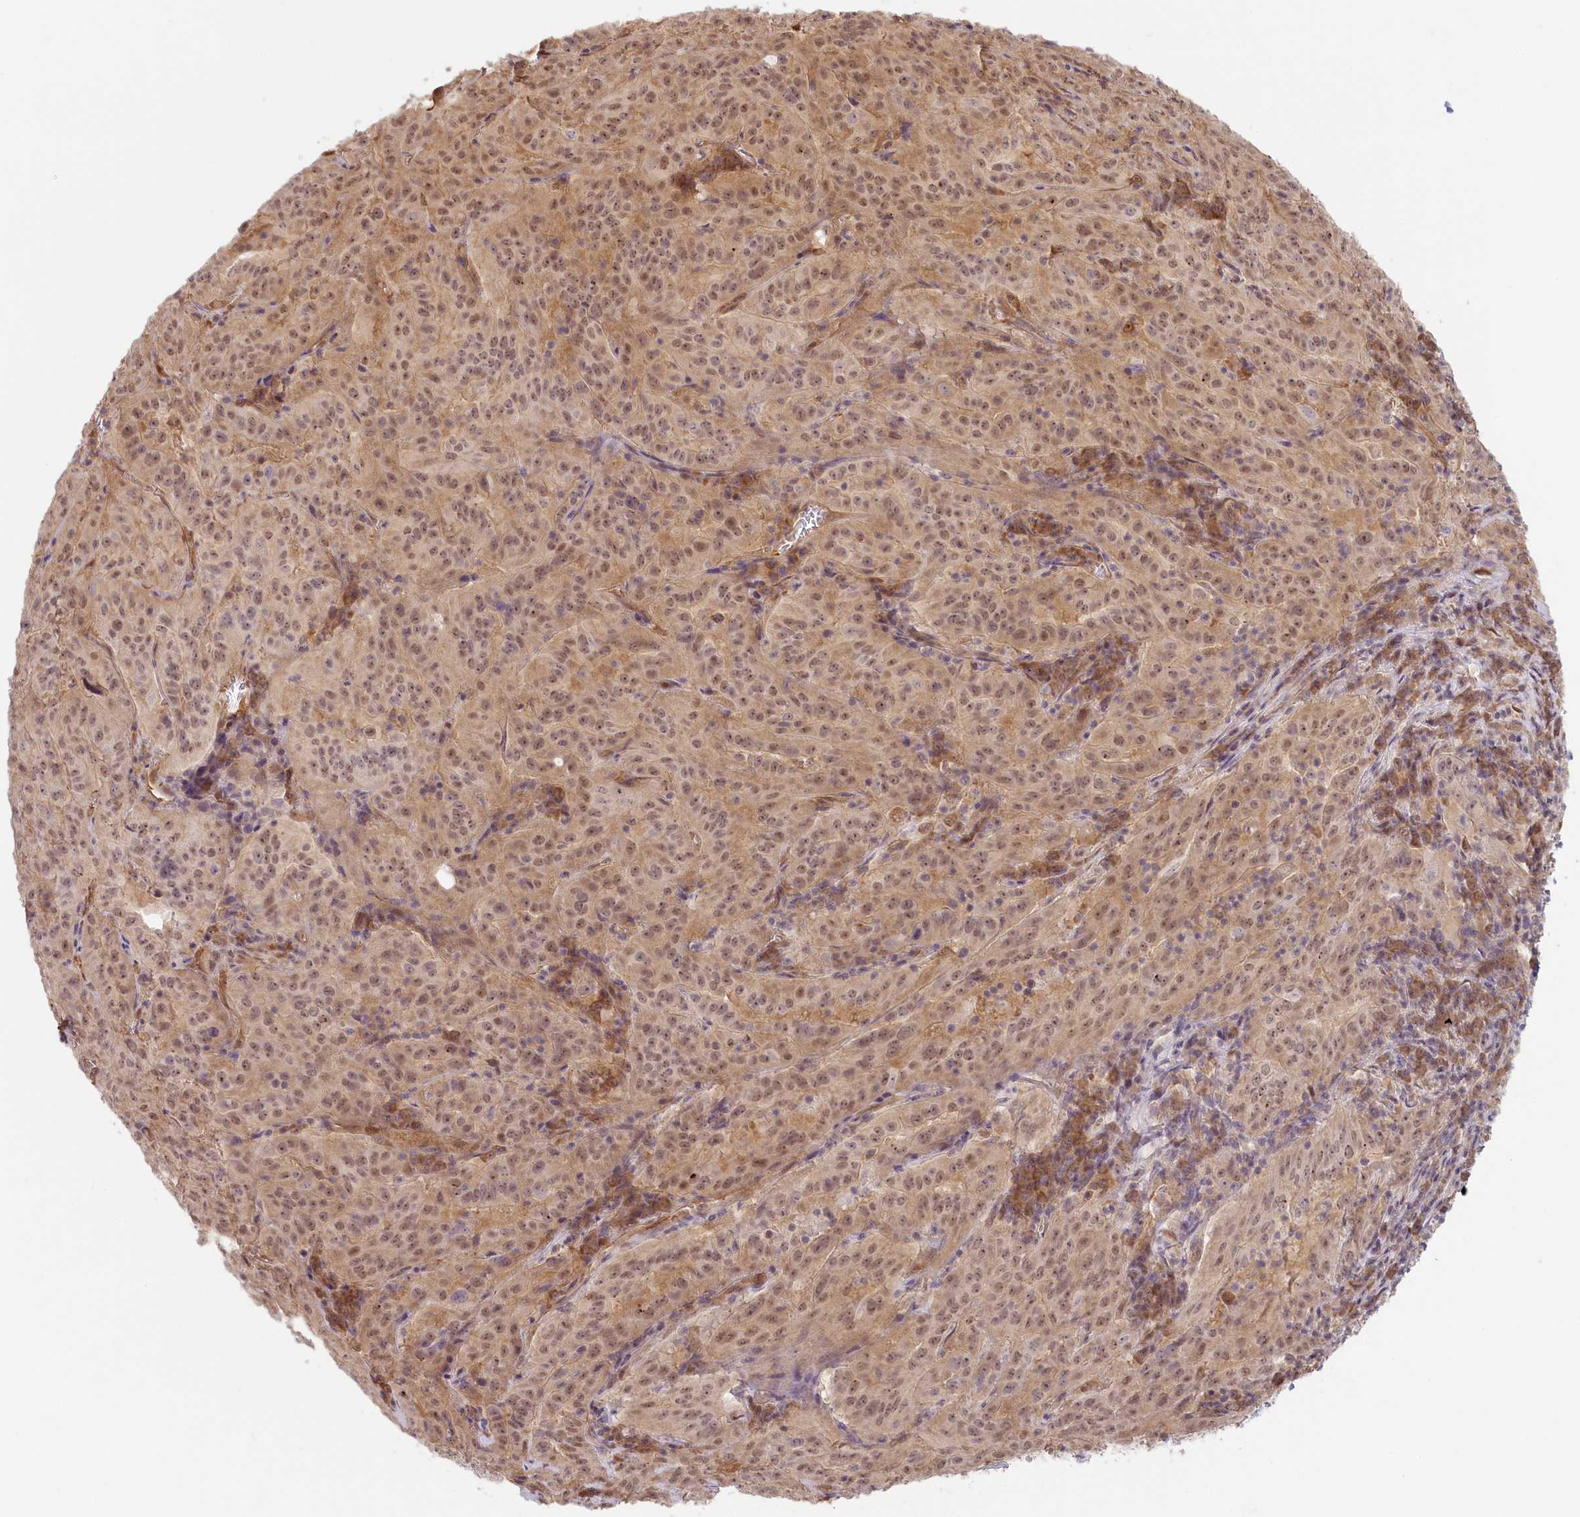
{"staining": {"intensity": "moderate", "quantity": ">75%", "location": "nuclear"}, "tissue": "pancreatic cancer", "cell_type": "Tumor cells", "image_type": "cancer", "snomed": [{"axis": "morphology", "description": "Adenocarcinoma, NOS"}, {"axis": "topography", "description": "Pancreas"}], "caption": "DAB immunohistochemical staining of human adenocarcinoma (pancreatic) shows moderate nuclear protein staining in approximately >75% of tumor cells. Using DAB (brown) and hematoxylin (blue) stains, captured at high magnification using brightfield microscopy.", "gene": "C19orf44", "patient": {"sex": "male", "age": 63}}